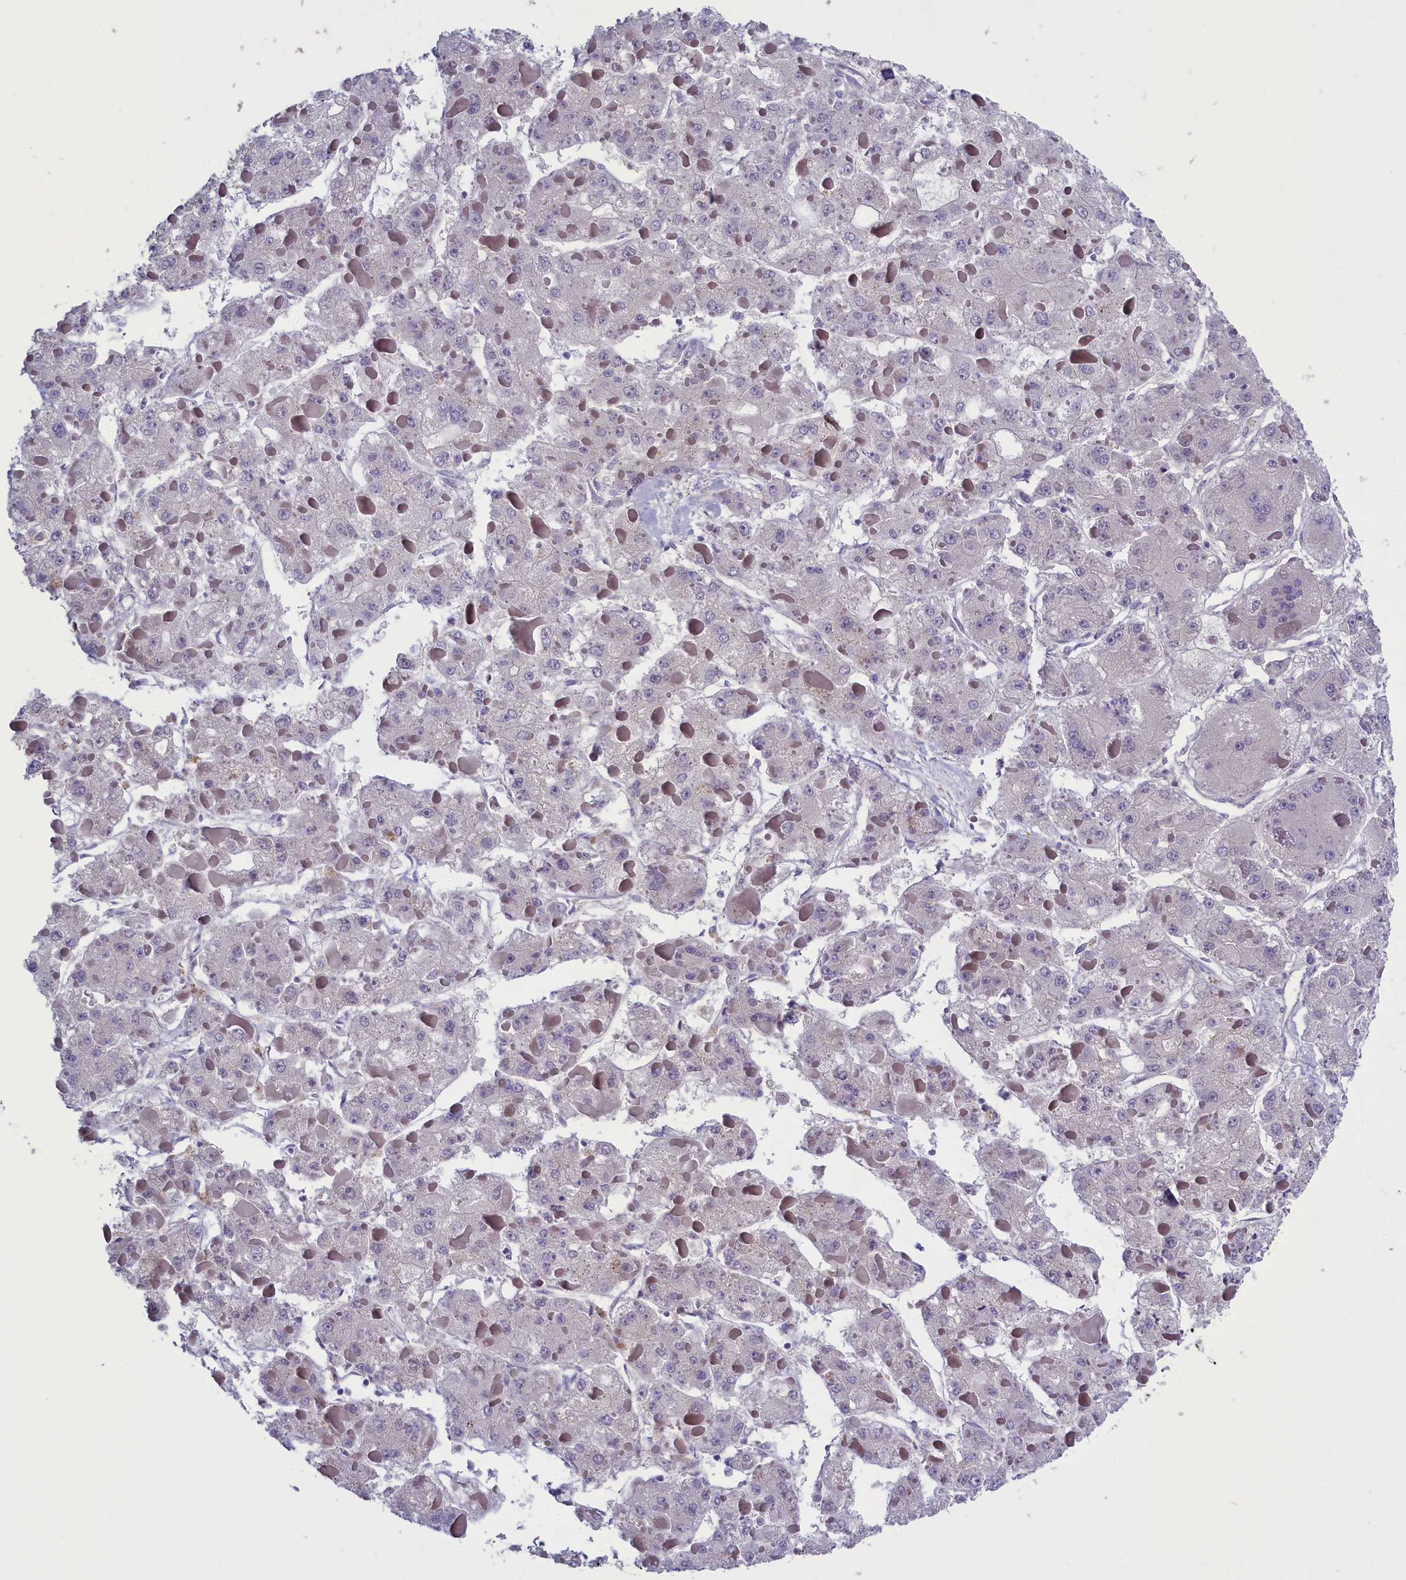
{"staining": {"intensity": "negative", "quantity": "none", "location": "none"}, "tissue": "liver cancer", "cell_type": "Tumor cells", "image_type": "cancer", "snomed": [{"axis": "morphology", "description": "Carcinoma, Hepatocellular, NOS"}, {"axis": "topography", "description": "Liver"}], "caption": "Protein analysis of liver cancer (hepatocellular carcinoma) exhibits no significant staining in tumor cells.", "gene": "ENPP6", "patient": {"sex": "female", "age": 73}}